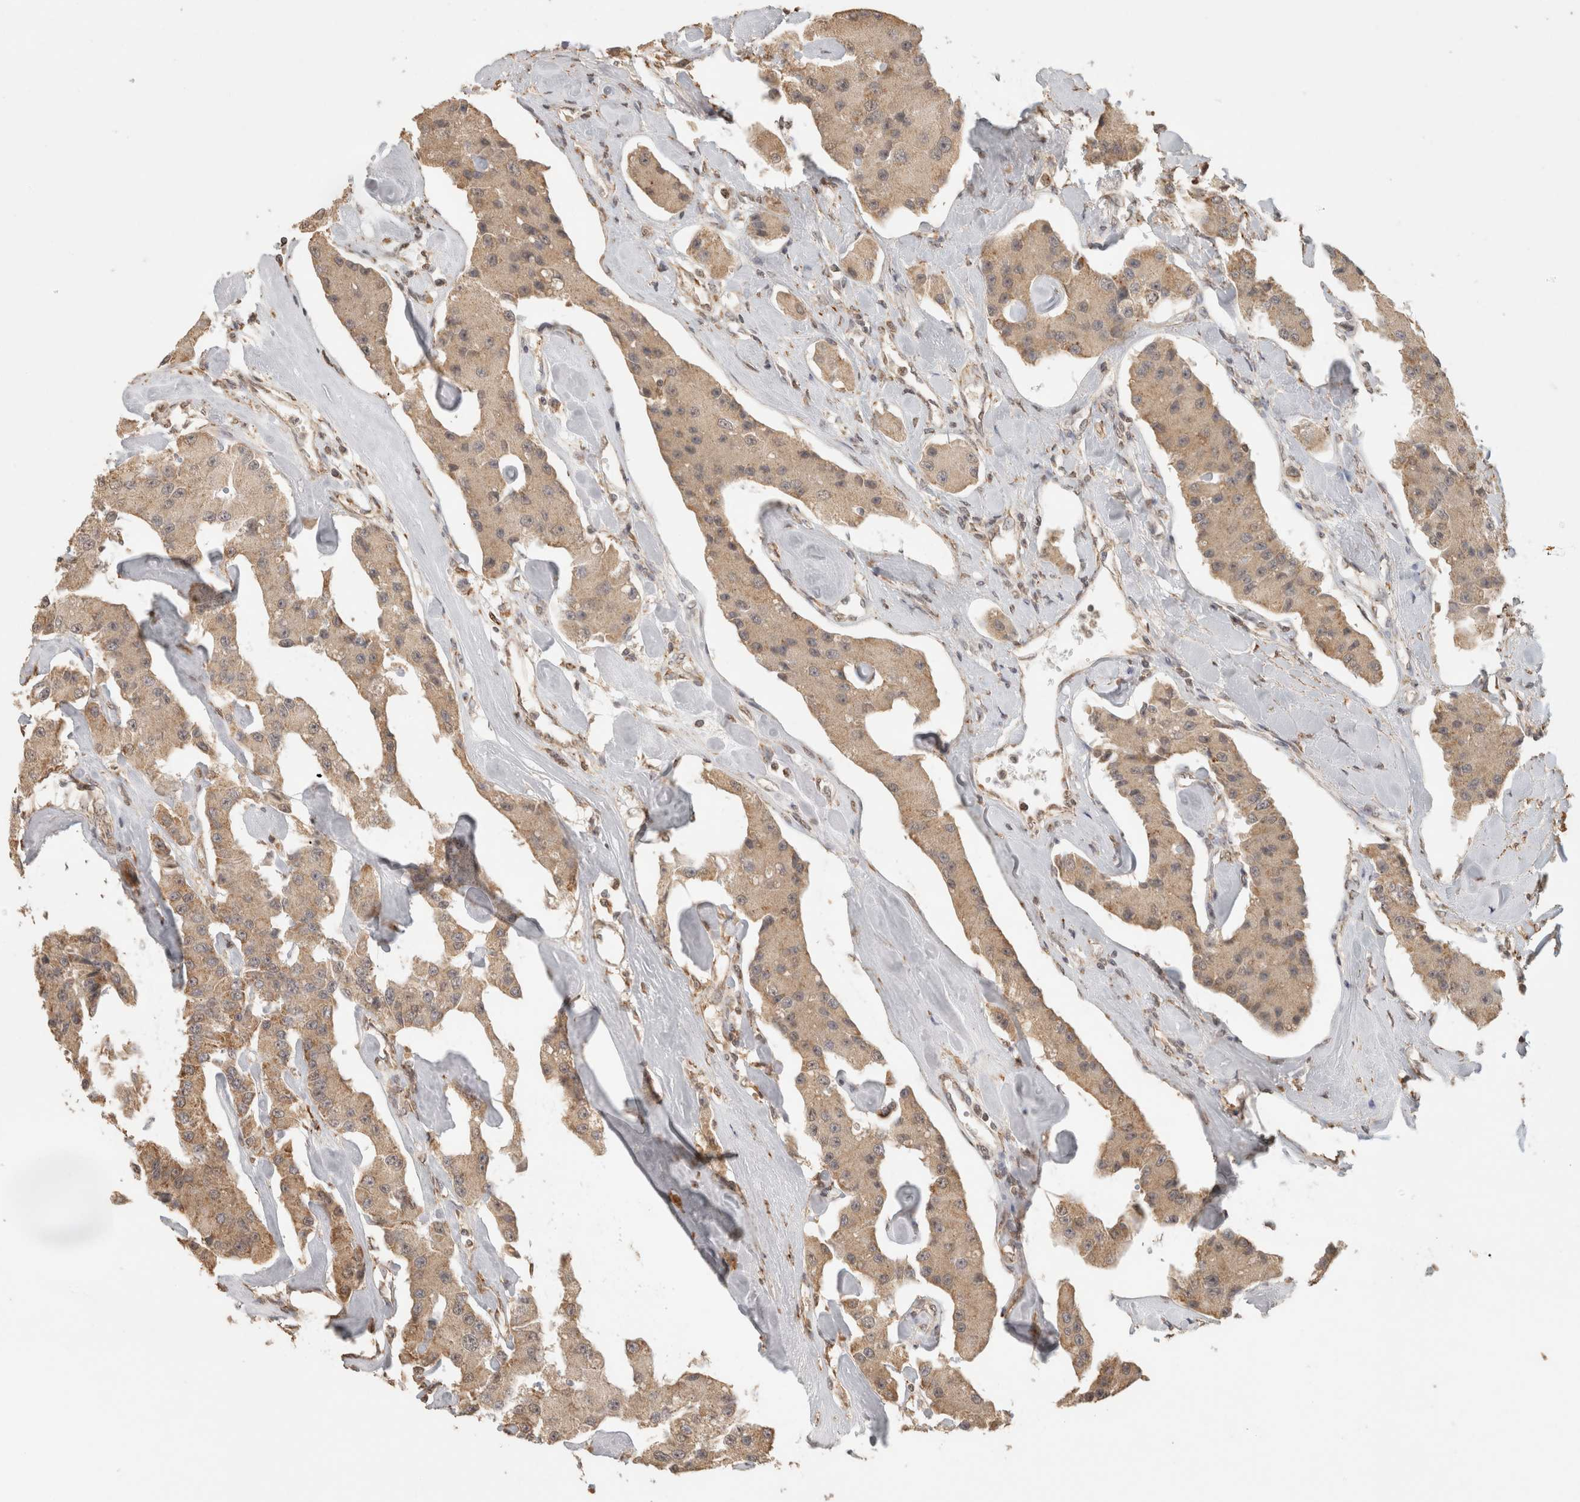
{"staining": {"intensity": "weak", "quantity": ">75%", "location": "cytoplasmic/membranous"}, "tissue": "carcinoid", "cell_type": "Tumor cells", "image_type": "cancer", "snomed": [{"axis": "morphology", "description": "Carcinoid, malignant, NOS"}, {"axis": "topography", "description": "Pancreas"}], "caption": "Immunohistochemical staining of carcinoid displays low levels of weak cytoplasmic/membranous staining in about >75% of tumor cells. (brown staining indicates protein expression, while blue staining denotes nuclei).", "gene": "BNIP3L", "patient": {"sex": "male", "age": 41}}